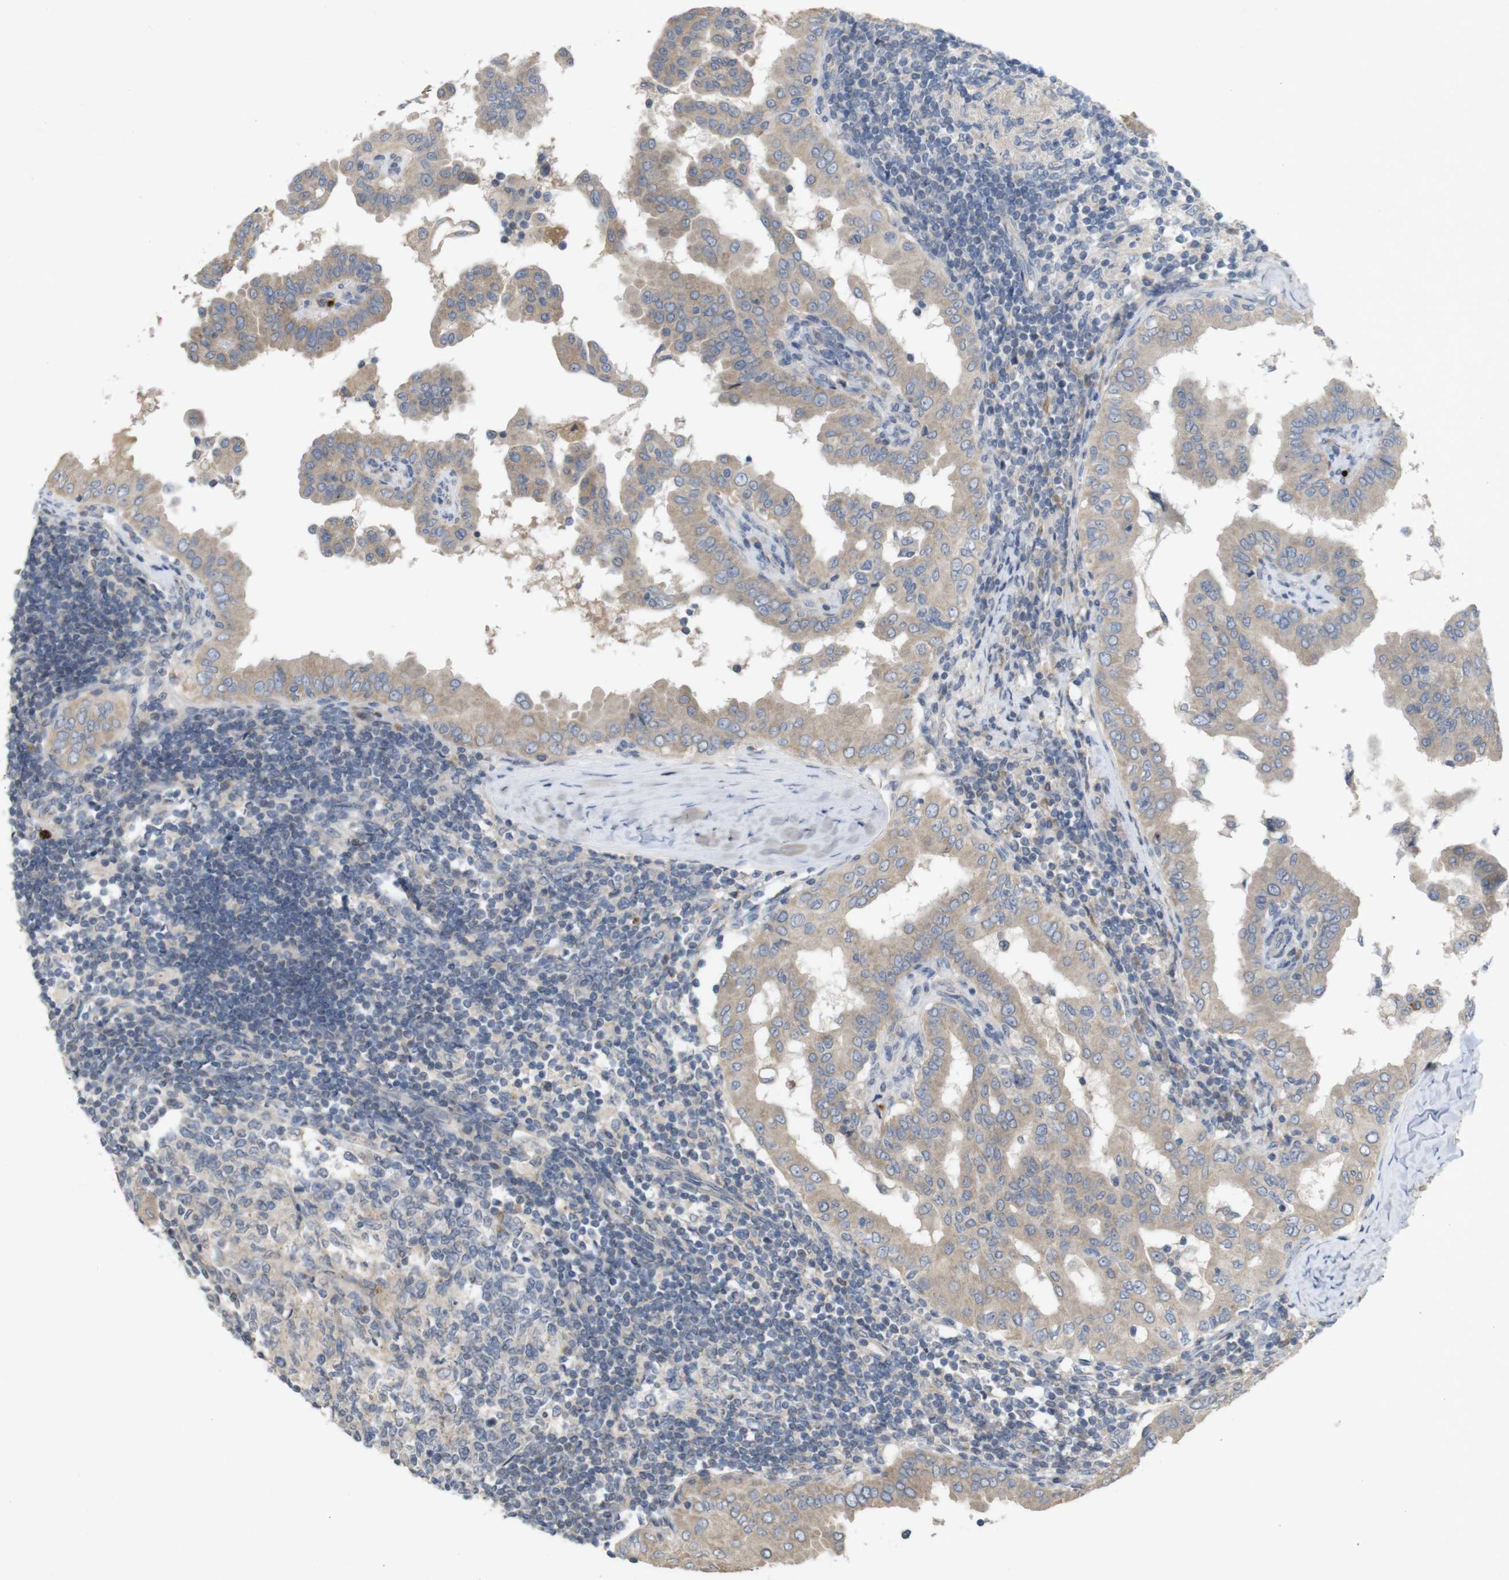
{"staining": {"intensity": "weak", "quantity": ">75%", "location": "cytoplasmic/membranous"}, "tissue": "thyroid cancer", "cell_type": "Tumor cells", "image_type": "cancer", "snomed": [{"axis": "morphology", "description": "Papillary adenocarcinoma, NOS"}, {"axis": "topography", "description": "Thyroid gland"}], "caption": "Immunohistochemistry (IHC) (DAB) staining of human thyroid cancer shows weak cytoplasmic/membranous protein positivity in approximately >75% of tumor cells.", "gene": "TSPAN14", "patient": {"sex": "male", "age": 33}}